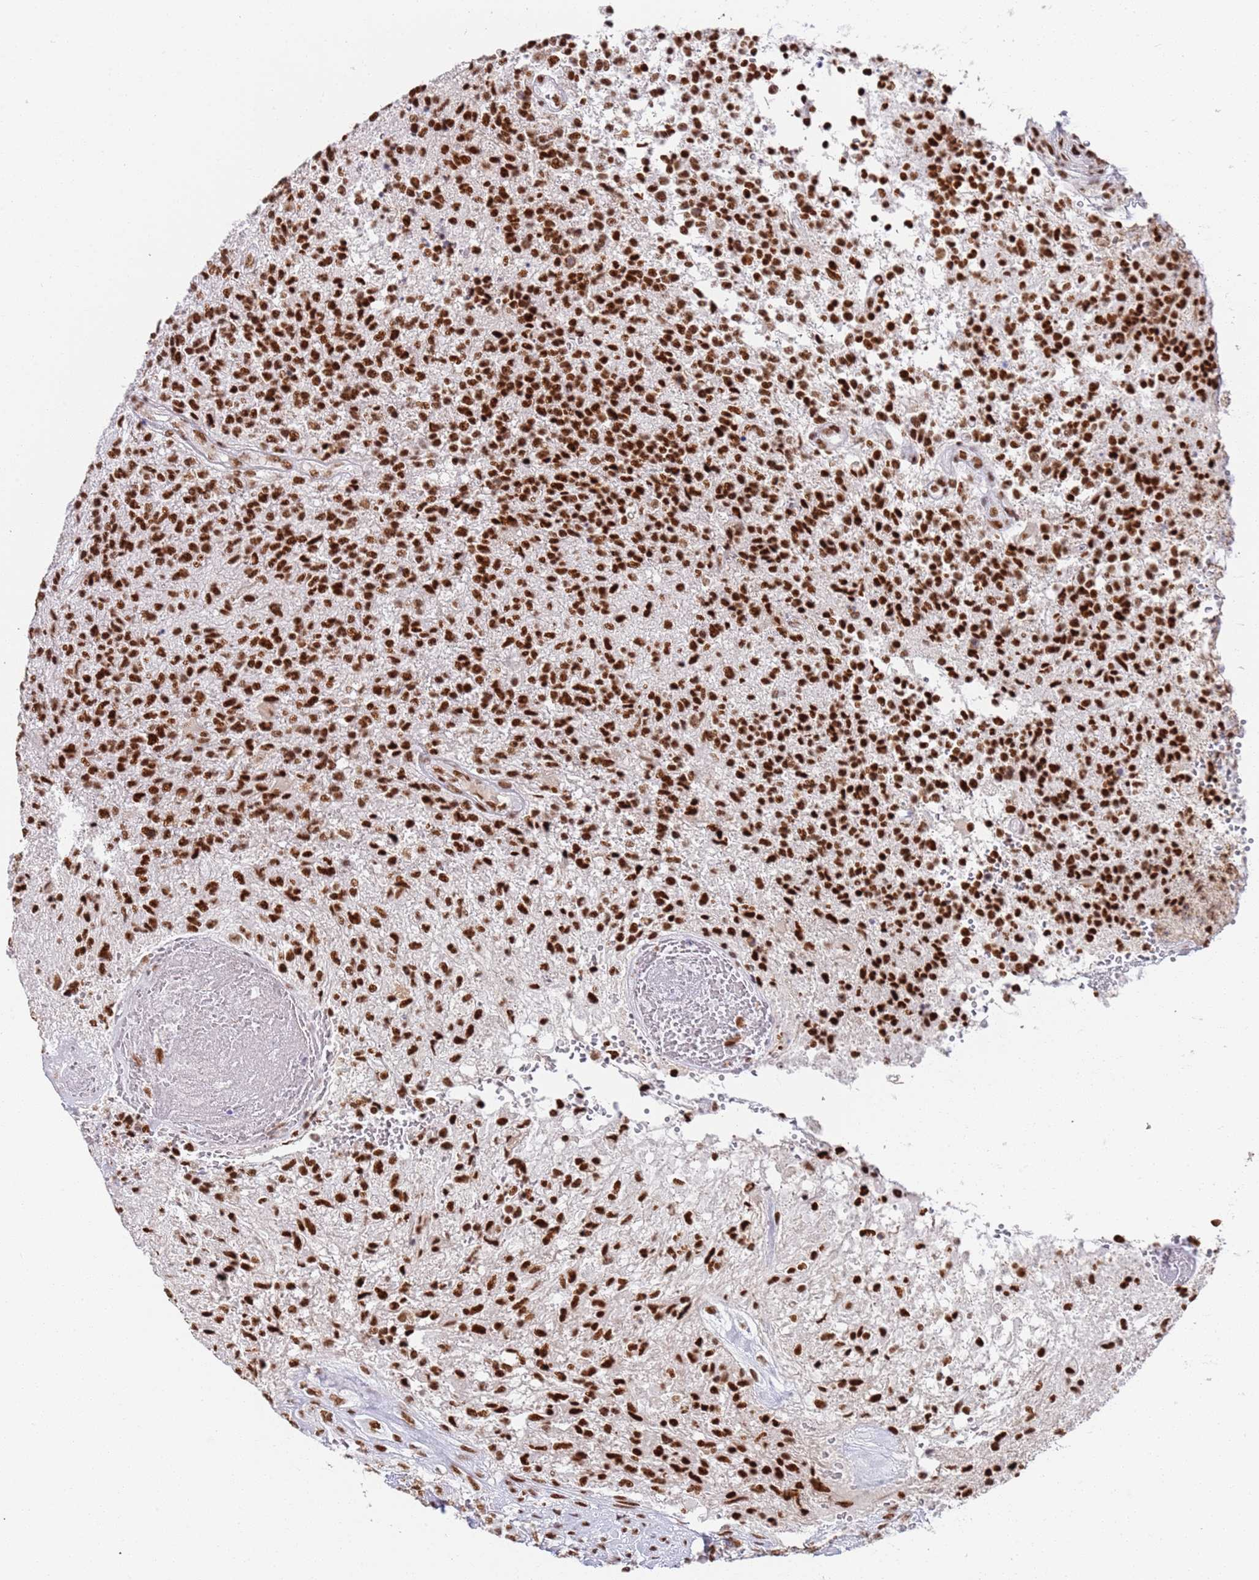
{"staining": {"intensity": "strong", "quantity": ">75%", "location": "nuclear"}, "tissue": "glioma", "cell_type": "Tumor cells", "image_type": "cancer", "snomed": [{"axis": "morphology", "description": "Glioma, malignant, High grade"}, {"axis": "topography", "description": "Brain"}], "caption": "Strong nuclear protein staining is identified in about >75% of tumor cells in malignant glioma (high-grade).", "gene": "AKAP8L", "patient": {"sex": "male", "age": 56}}